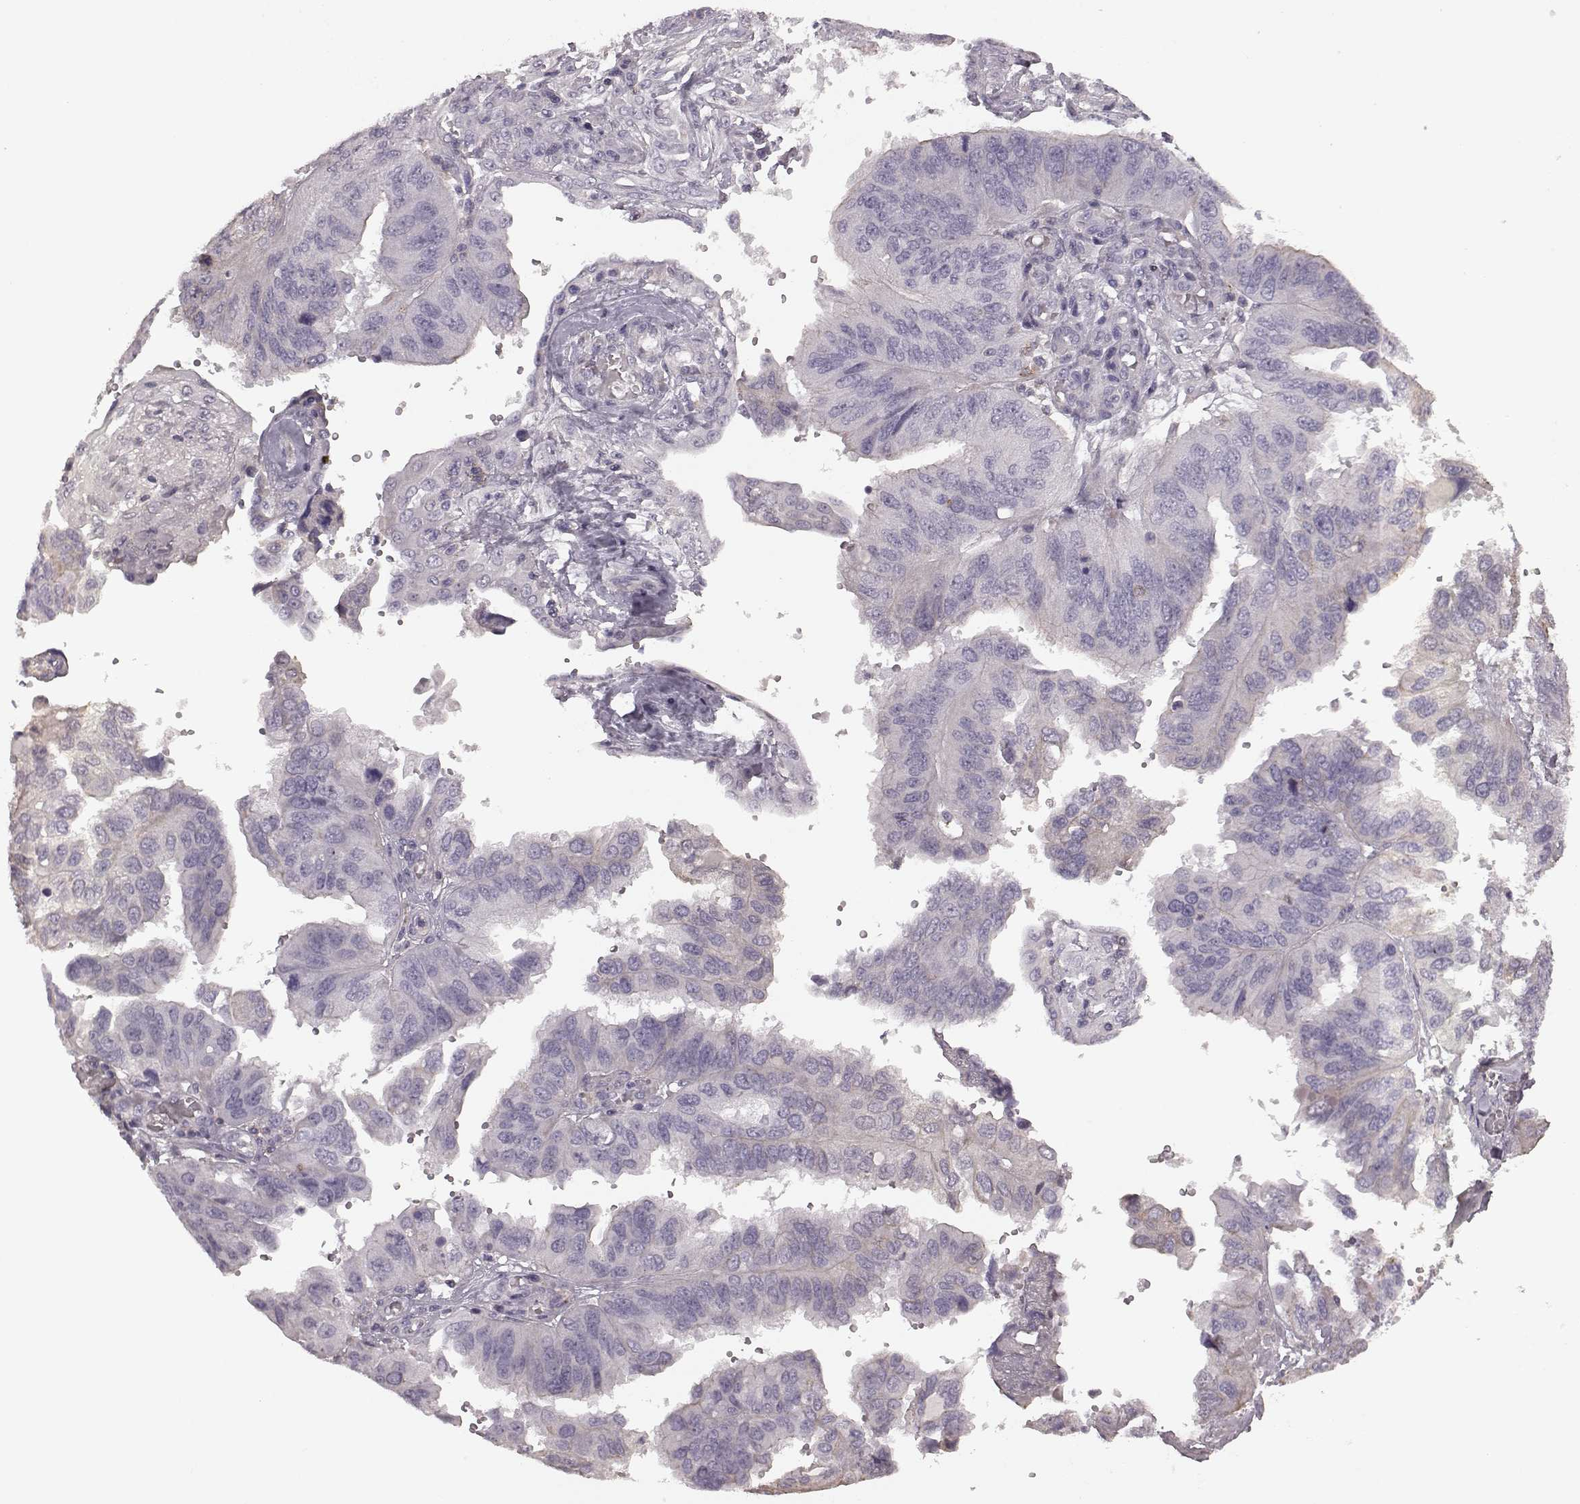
{"staining": {"intensity": "negative", "quantity": "none", "location": "none"}, "tissue": "ovarian cancer", "cell_type": "Tumor cells", "image_type": "cancer", "snomed": [{"axis": "morphology", "description": "Cystadenocarcinoma, serous, NOS"}, {"axis": "topography", "description": "Ovary"}], "caption": "Immunohistochemistry photomicrograph of neoplastic tissue: human ovarian cancer (serous cystadenocarcinoma) stained with DAB (3,3'-diaminobenzidine) displays no significant protein expression in tumor cells.", "gene": "PDCD1", "patient": {"sex": "female", "age": 79}}